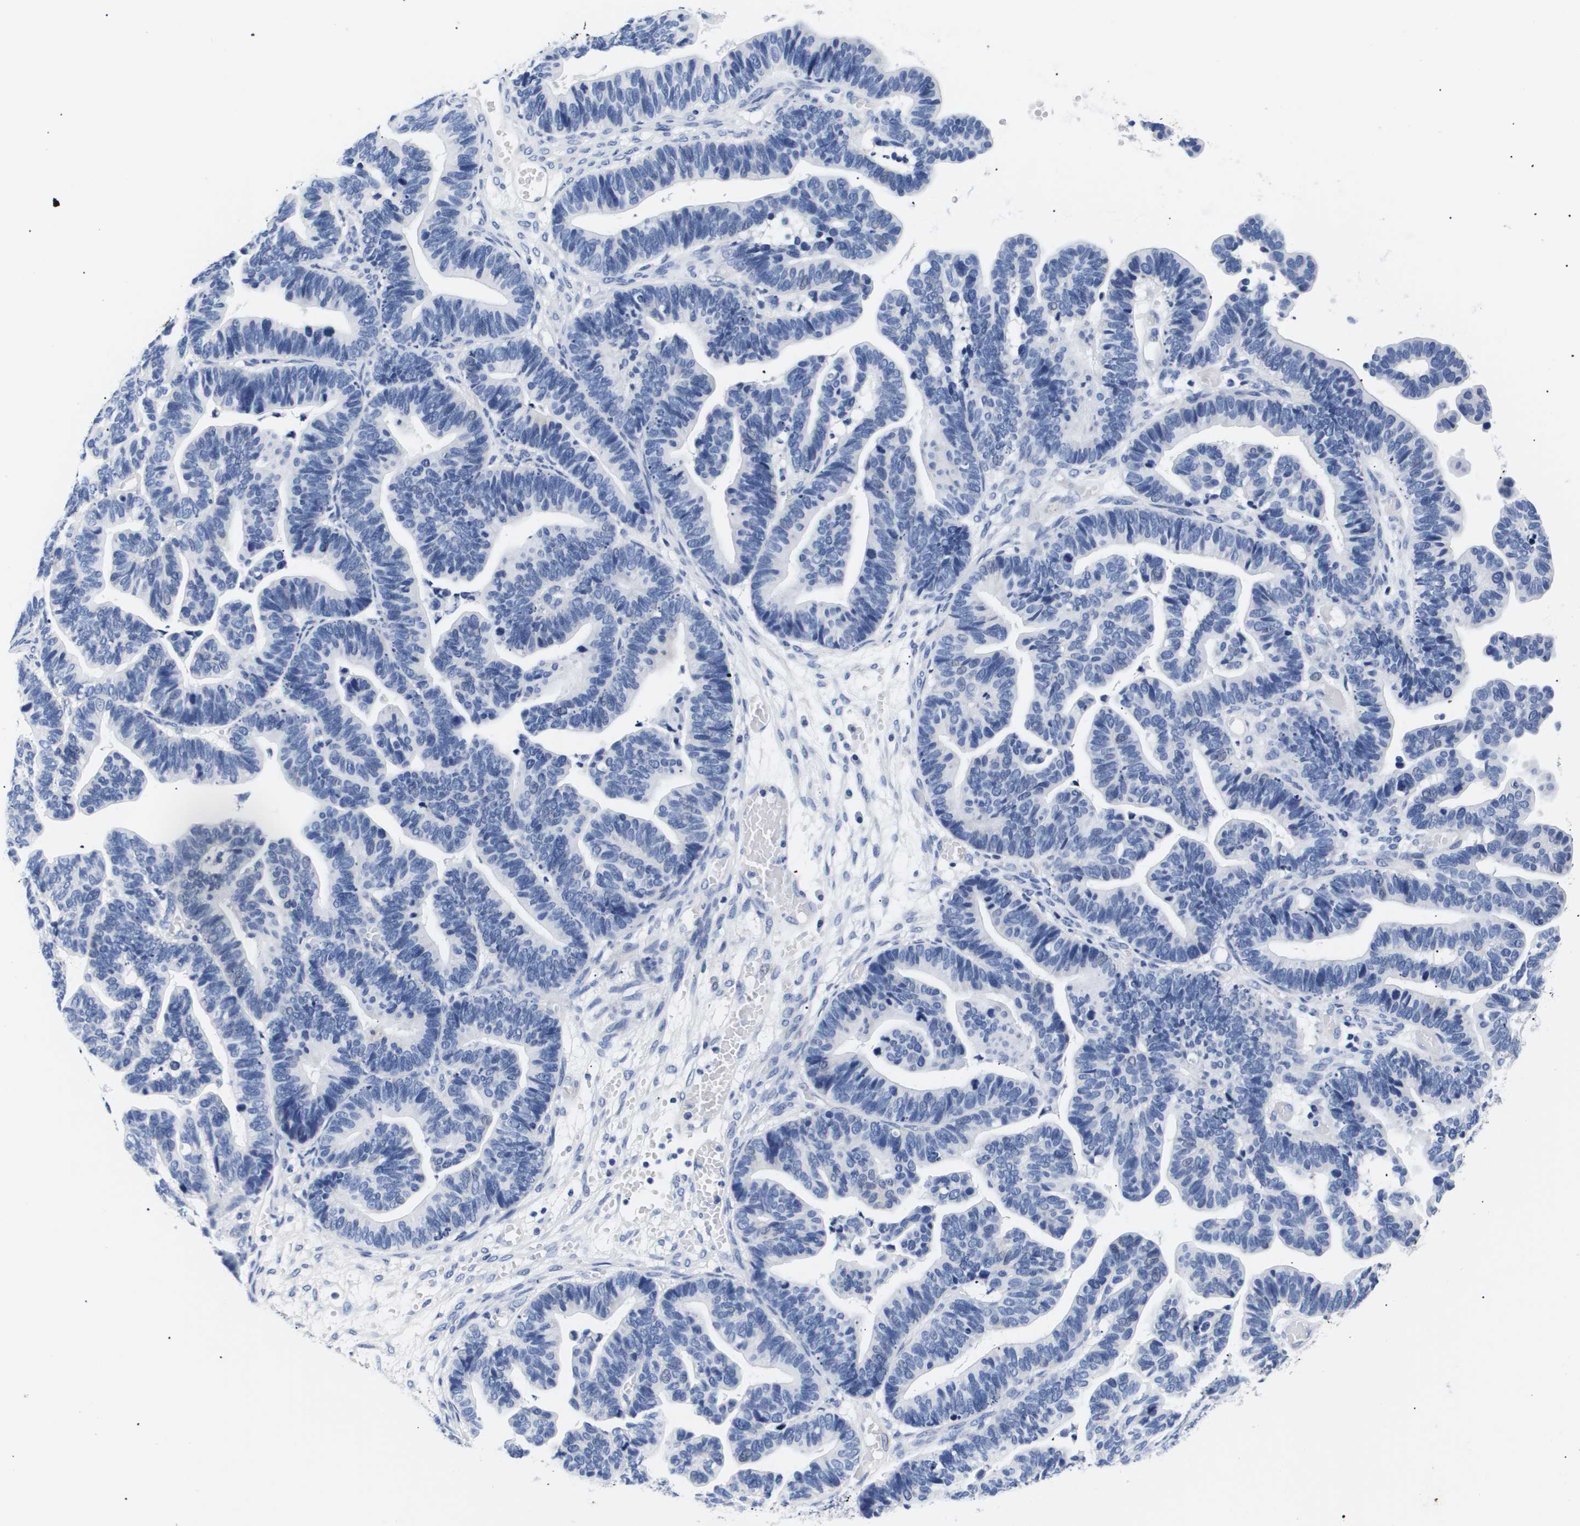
{"staining": {"intensity": "negative", "quantity": "none", "location": "none"}, "tissue": "ovarian cancer", "cell_type": "Tumor cells", "image_type": "cancer", "snomed": [{"axis": "morphology", "description": "Cystadenocarcinoma, serous, NOS"}, {"axis": "topography", "description": "Ovary"}], "caption": "The immunohistochemistry histopathology image has no significant staining in tumor cells of serous cystadenocarcinoma (ovarian) tissue.", "gene": "ATP6V0A4", "patient": {"sex": "female", "age": 56}}